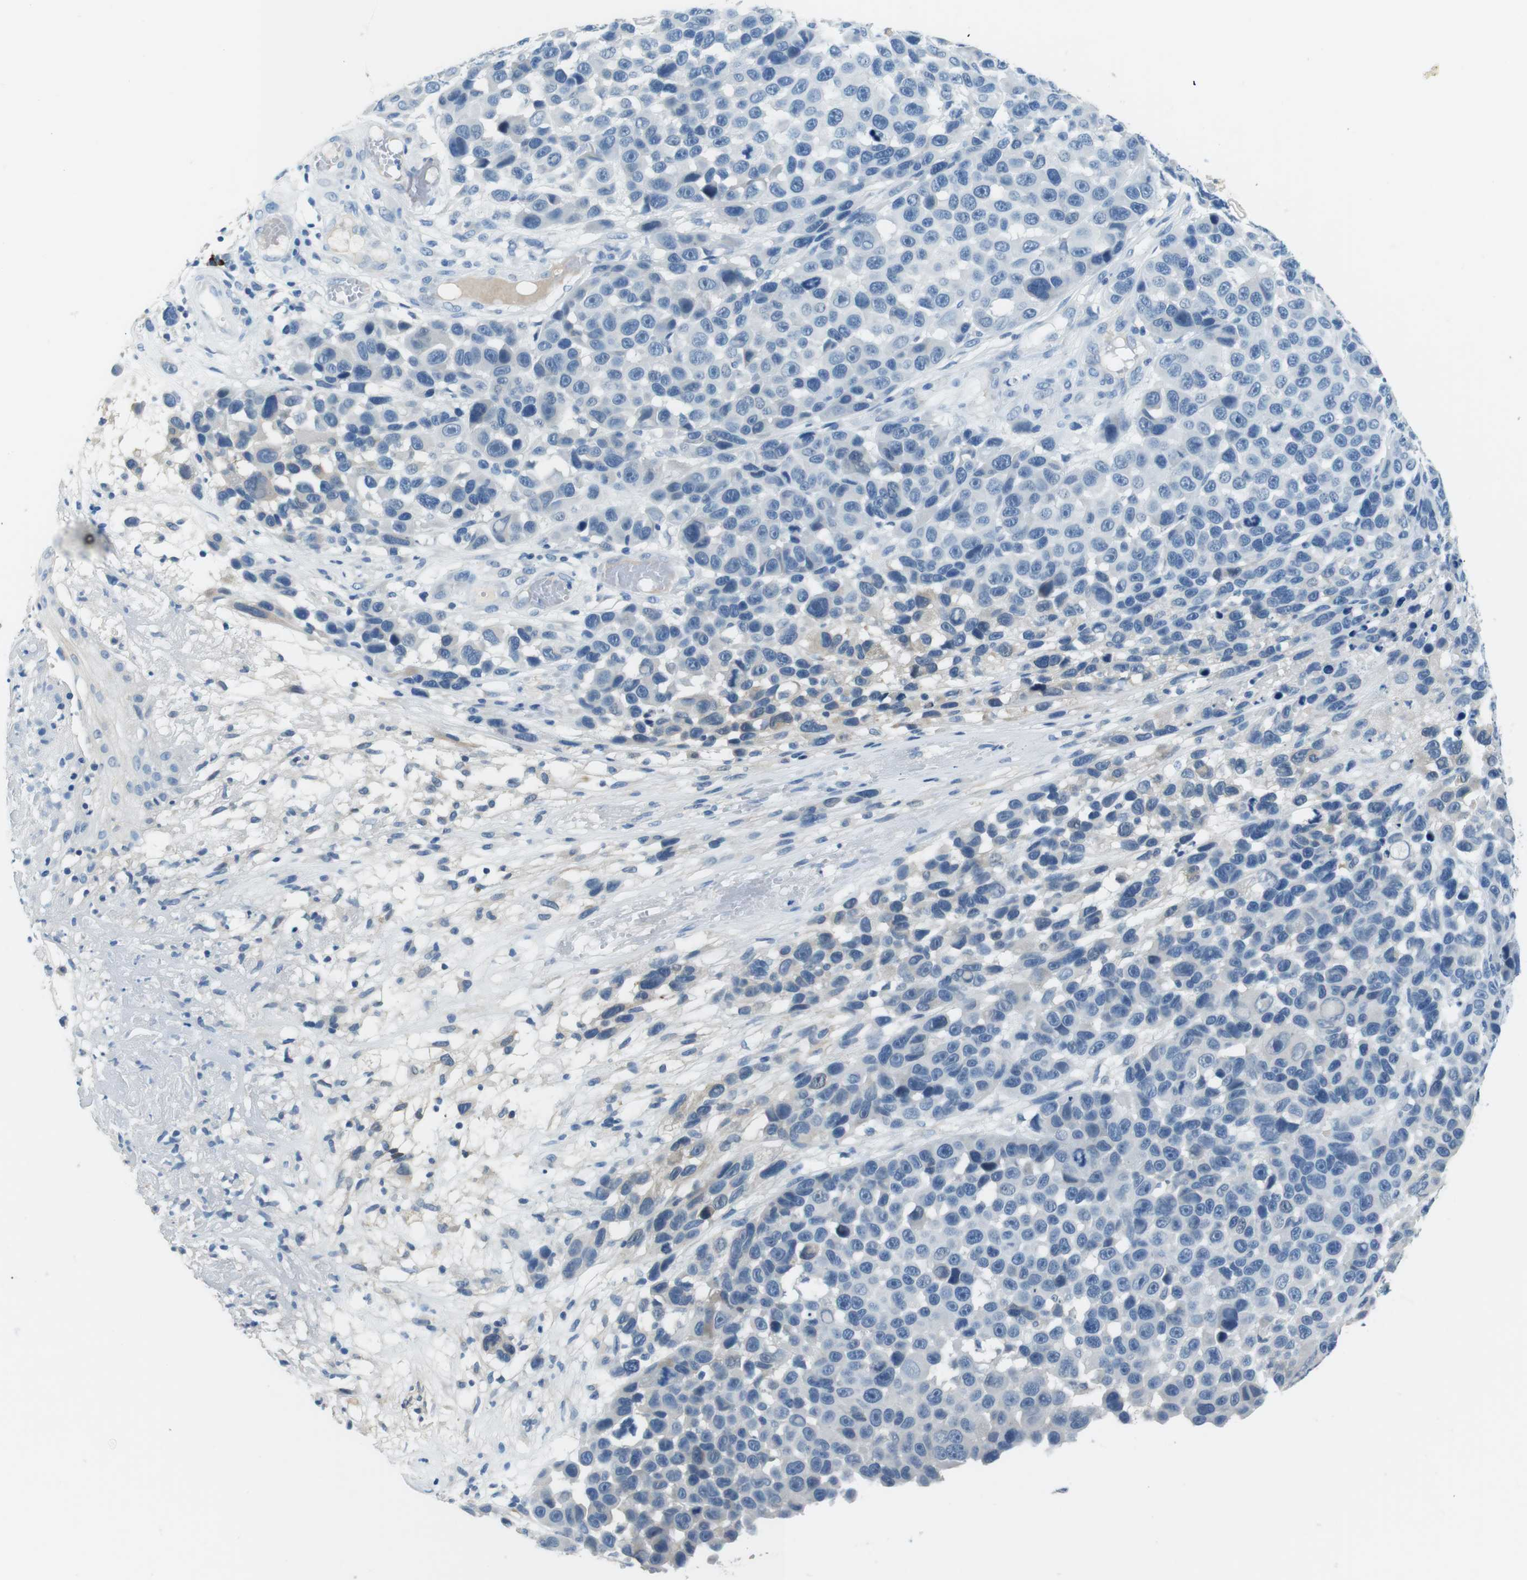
{"staining": {"intensity": "negative", "quantity": "none", "location": "none"}, "tissue": "melanoma", "cell_type": "Tumor cells", "image_type": "cancer", "snomed": [{"axis": "morphology", "description": "Malignant melanoma, NOS"}, {"axis": "topography", "description": "Skin"}], "caption": "Tumor cells show no significant protein staining in melanoma.", "gene": "SLC35A3", "patient": {"sex": "male", "age": 53}}